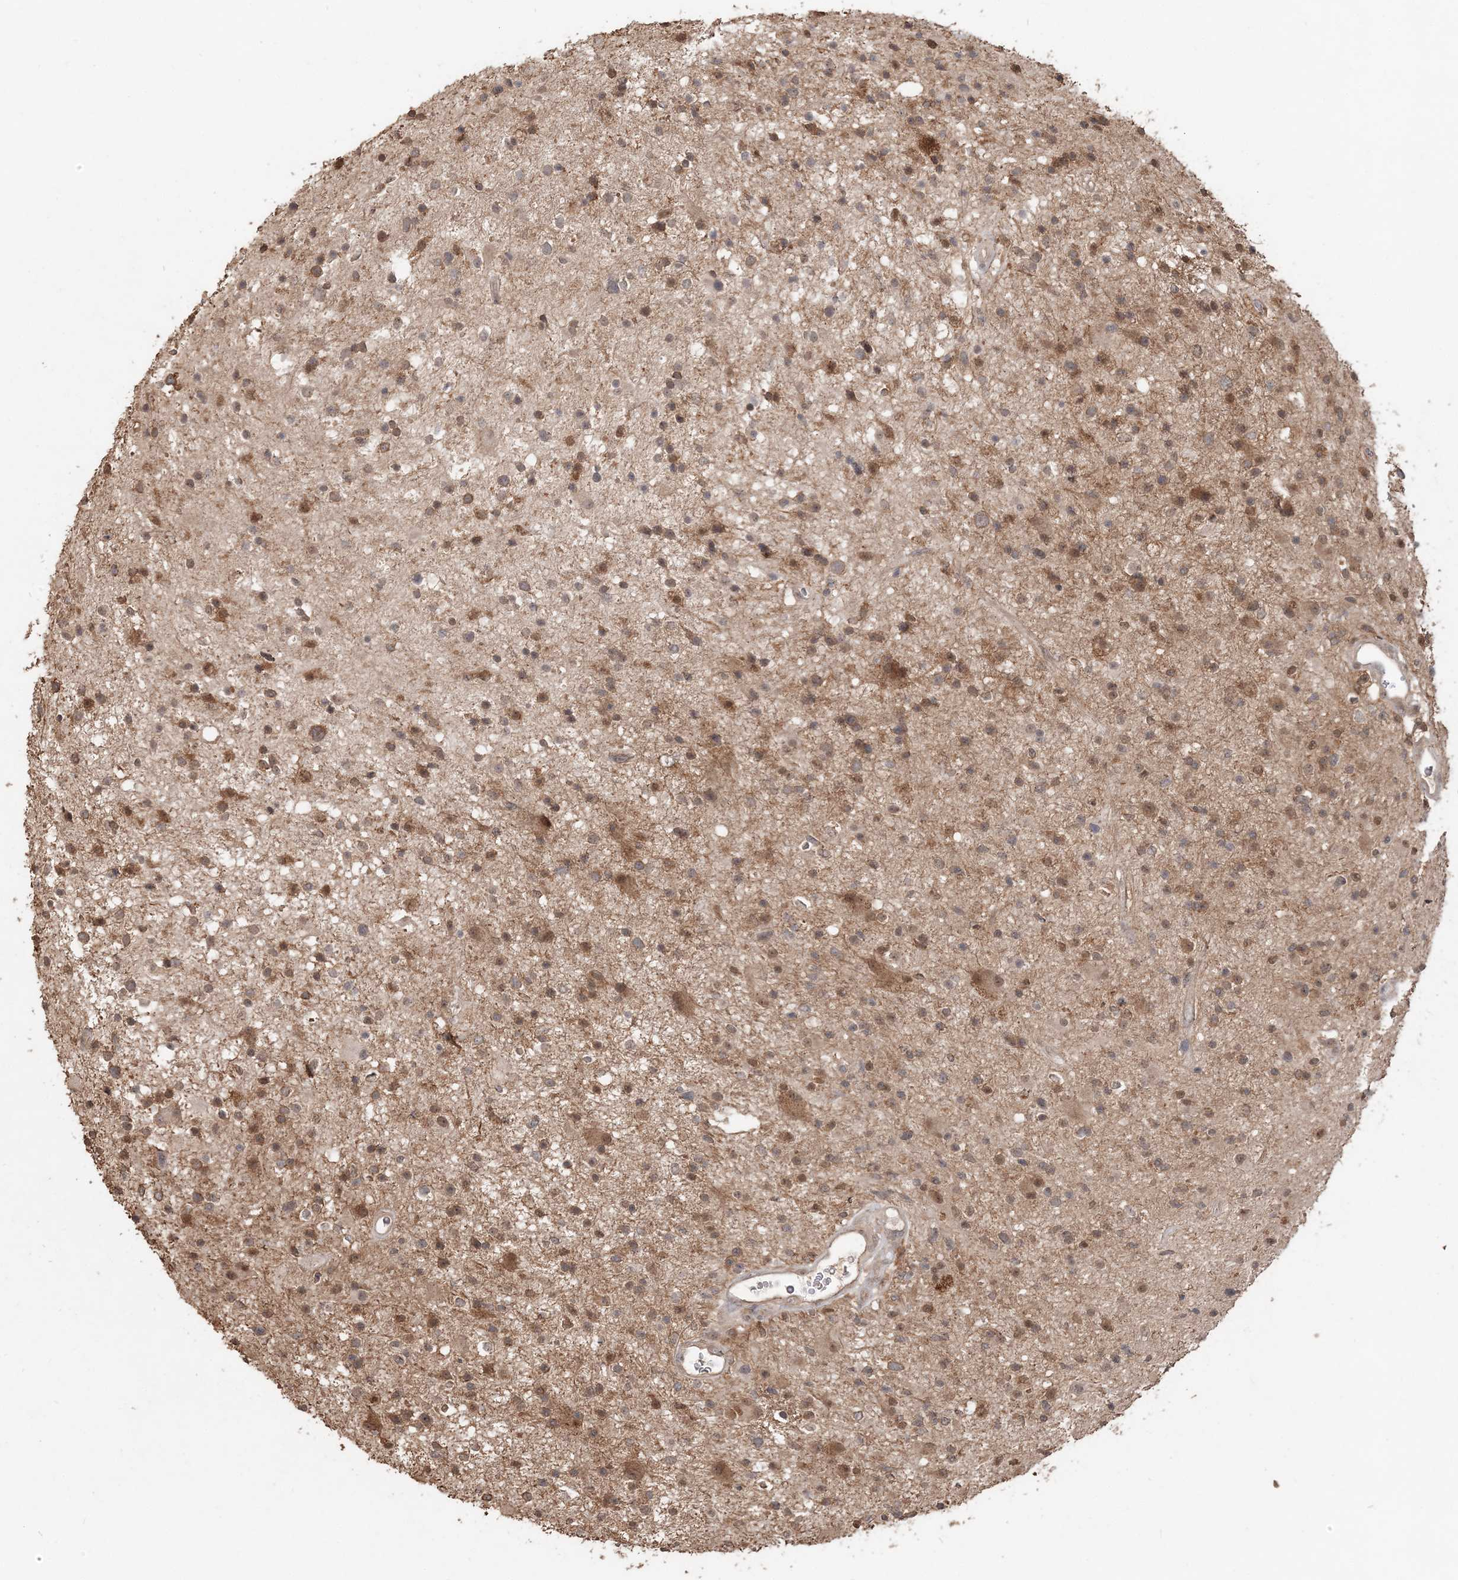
{"staining": {"intensity": "moderate", "quantity": ">75%", "location": "cytoplasmic/membranous"}, "tissue": "glioma", "cell_type": "Tumor cells", "image_type": "cancer", "snomed": [{"axis": "morphology", "description": "Glioma, malignant, High grade"}, {"axis": "topography", "description": "Brain"}], "caption": "A brown stain shows moderate cytoplasmic/membranous staining of a protein in malignant glioma (high-grade) tumor cells. The staining was performed using DAB (3,3'-diaminobenzidine) to visualize the protein expression in brown, while the nuclei were stained in blue with hematoxylin (Magnification: 20x).", "gene": "CAB39", "patient": {"sex": "male", "age": 33}}